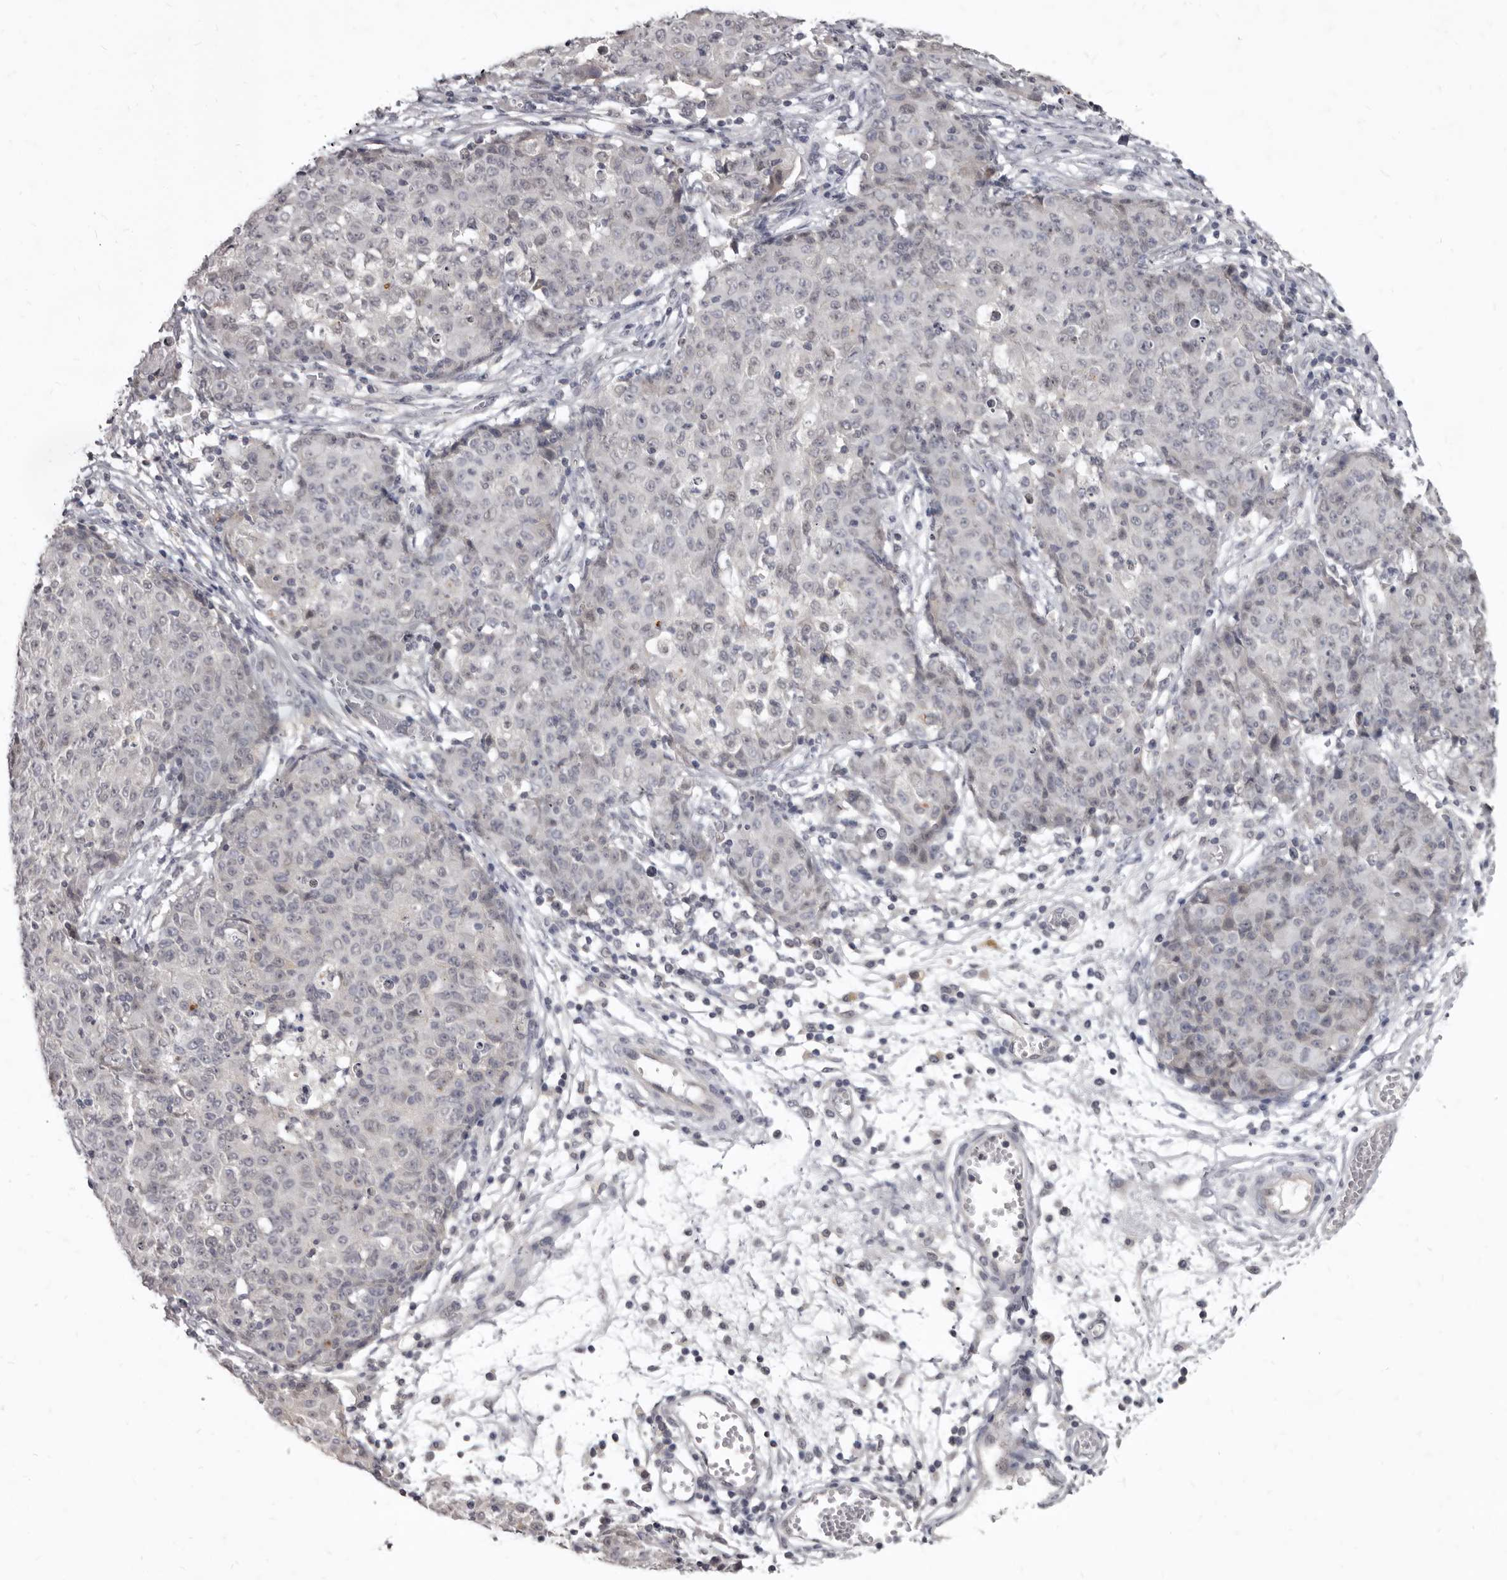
{"staining": {"intensity": "negative", "quantity": "none", "location": "none"}, "tissue": "ovarian cancer", "cell_type": "Tumor cells", "image_type": "cancer", "snomed": [{"axis": "morphology", "description": "Carcinoma, endometroid"}, {"axis": "topography", "description": "Ovary"}], "caption": "The IHC image has no significant expression in tumor cells of endometroid carcinoma (ovarian) tissue.", "gene": "SULT1E1", "patient": {"sex": "female", "age": 42}}